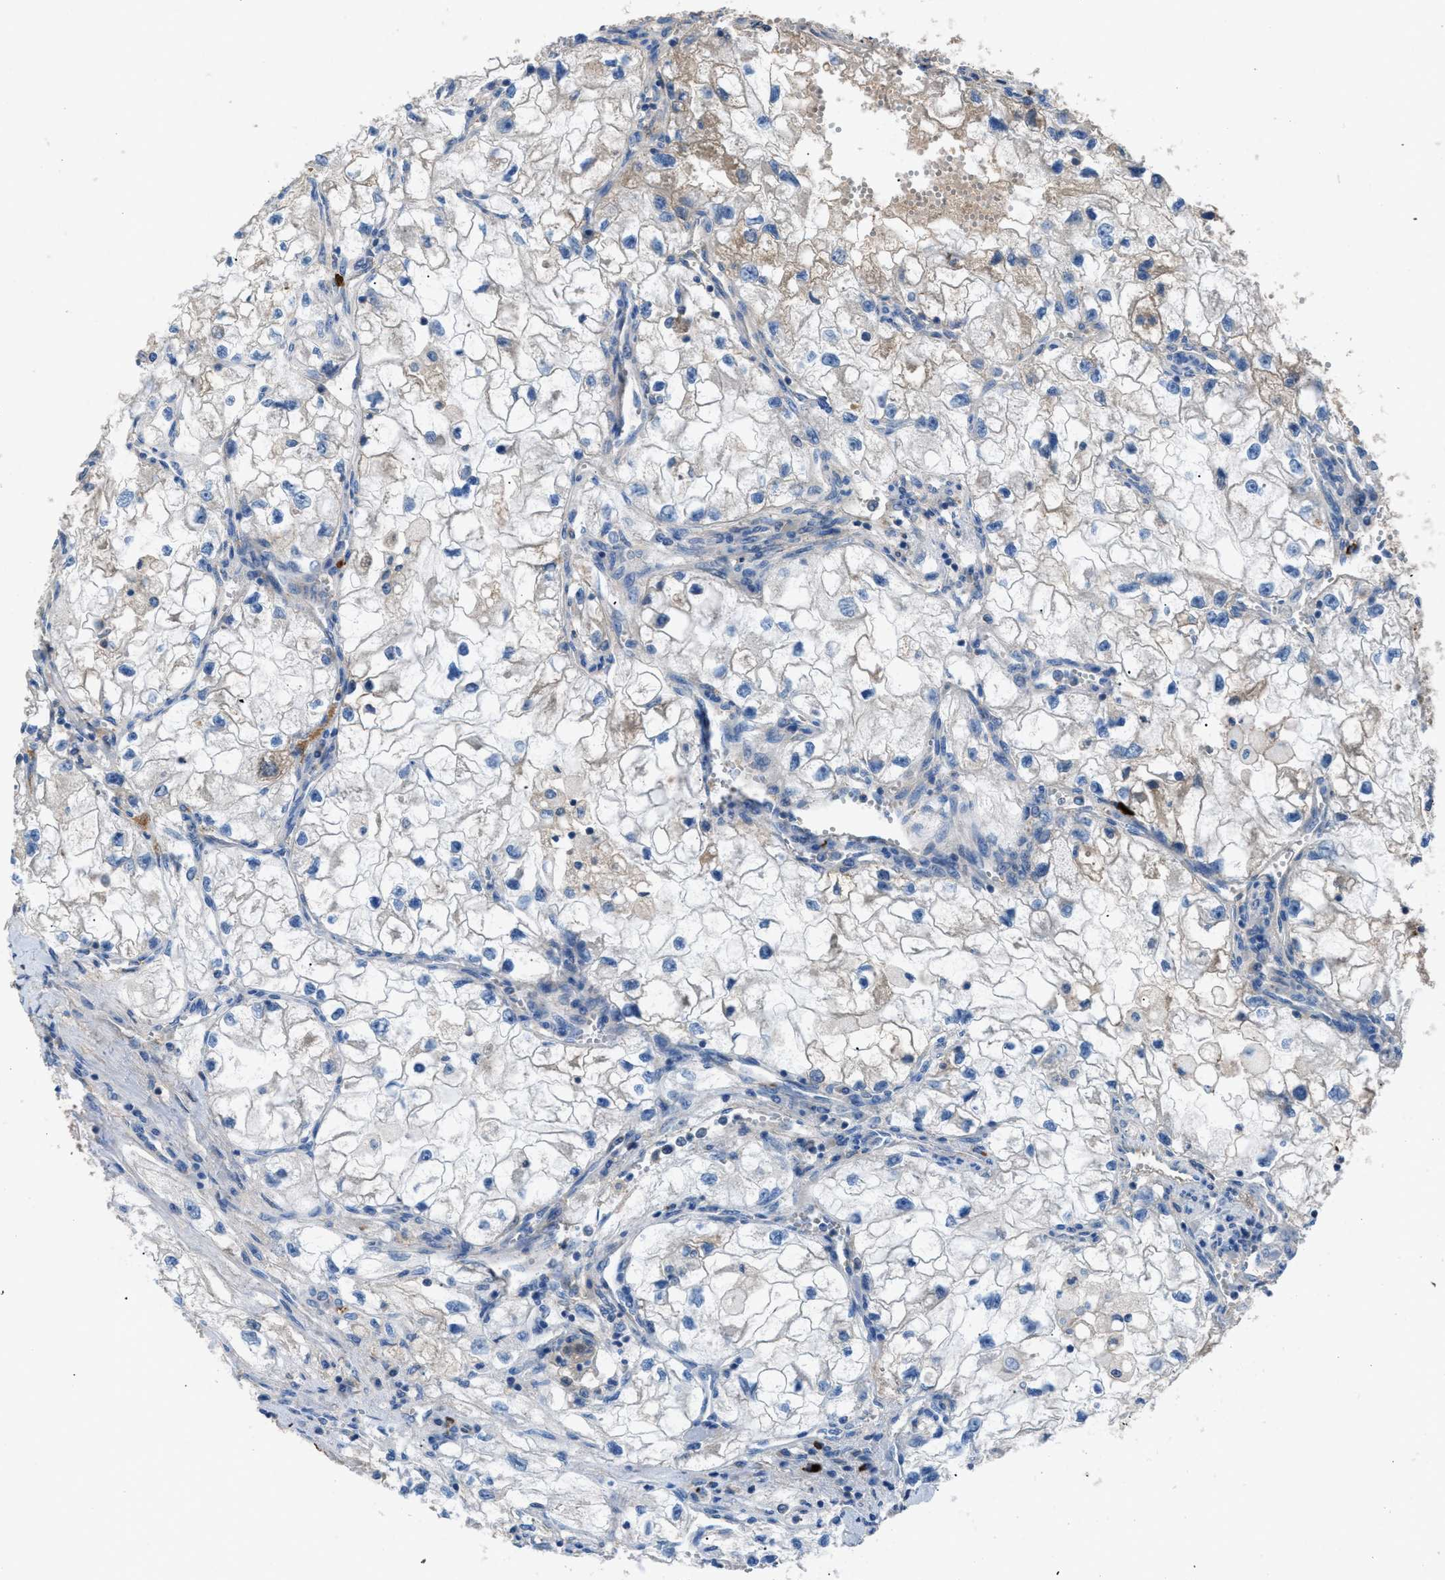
{"staining": {"intensity": "negative", "quantity": "none", "location": "none"}, "tissue": "renal cancer", "cell_type": "Tumor cells", "image_type": "cancer", "snomed": [{"axis": "morphology", "description": "Adenocarcinoma, NOS"}, {"axis": "topography", "description": "Kidney"}], "caption": "Adenocarcinoma (renal) stained for a protein using immunohistochemistry (IHC) displays no positivity tumor cells.", "gene": "SGCZ", "patient": {"sex": "female", "age": 70}}